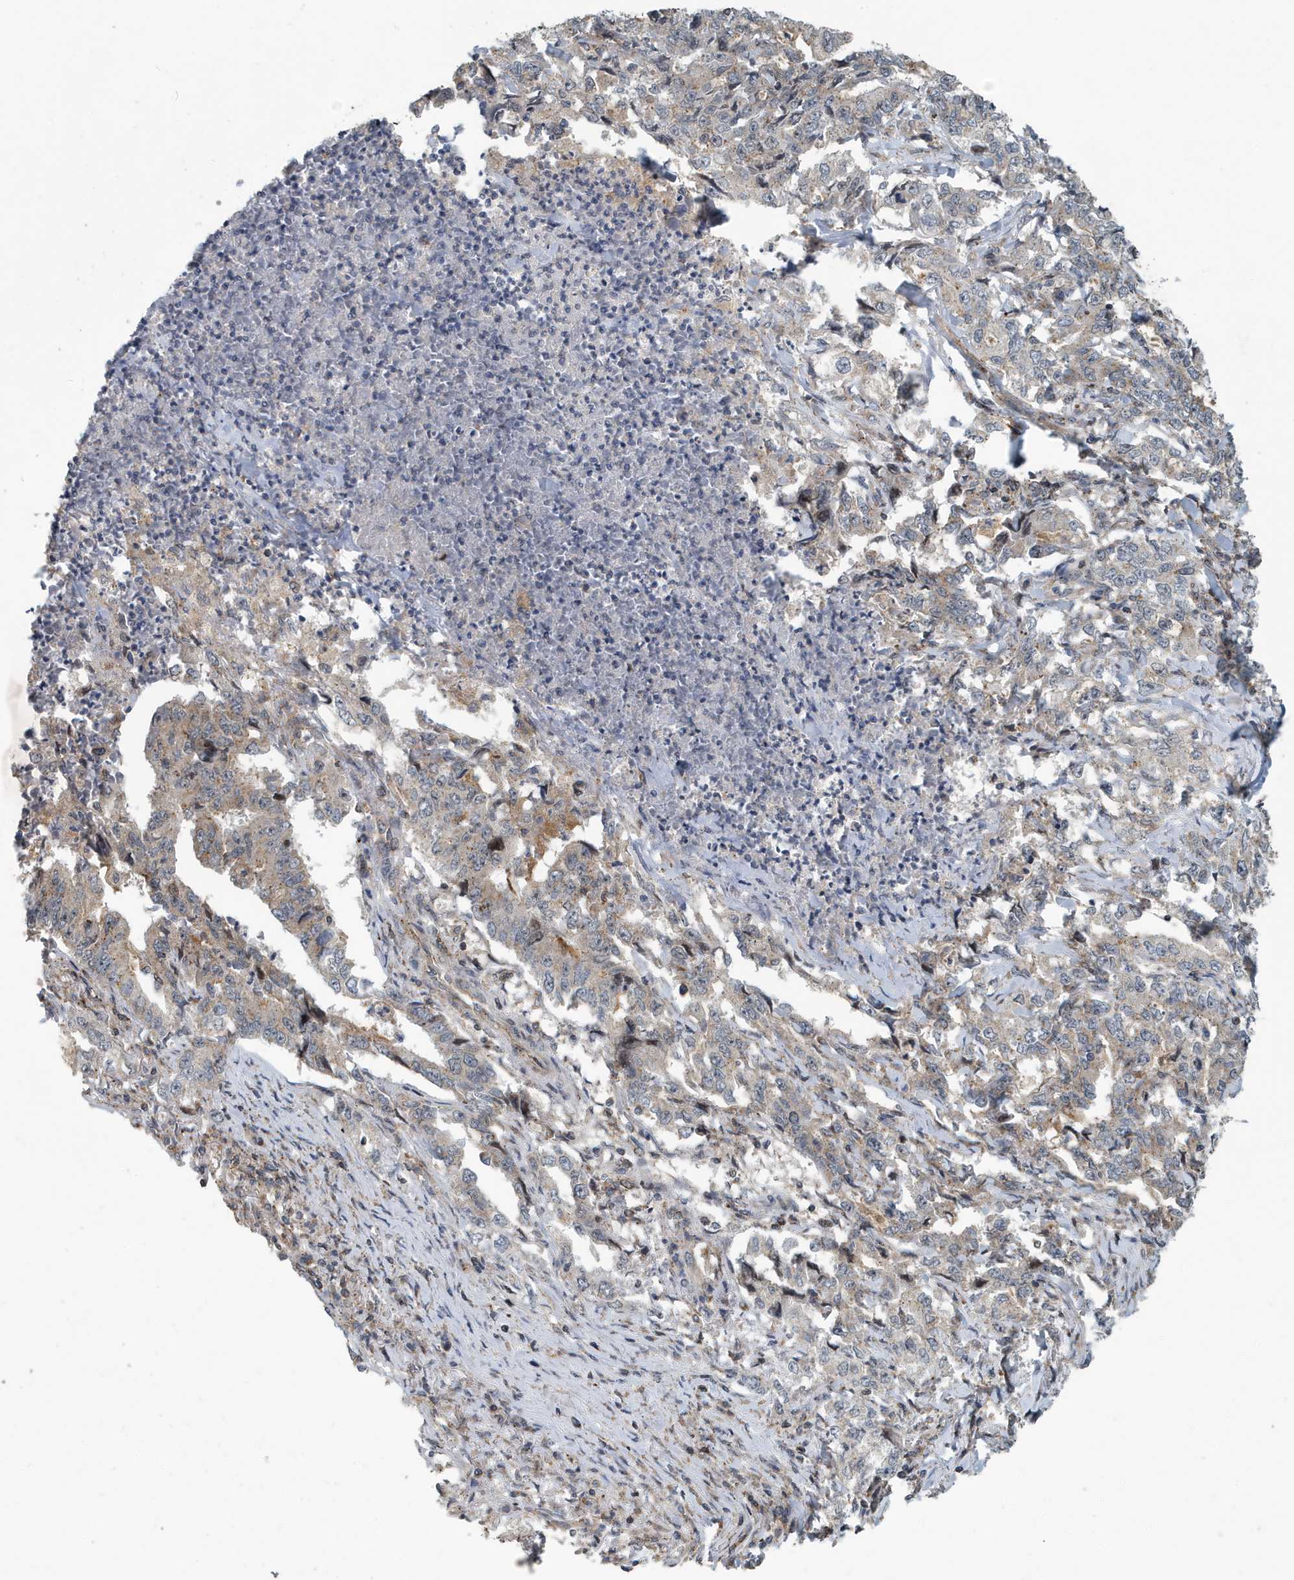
{"staining": {"intensity": "weak", "quantity": "25%-75%", "location": "cytoplasmic/membranous"}, "tissue": "lung cancer", "cell_type": "Tumor cells", "image_type": "cancer", "snomed": [{"axis": "morphology", "description": "Adenocarcinoma, NOS"}, {"axis": "topography", "description": "Lung"}], "caption": "Immunohistochemical staining of adenocarcinoma (lung) shows low levels of weak cytoplasmic/membranous protein expression in approximately 25%-75% of tumor cells.", "gene": "KIF15", "patient": {"sex": "female", "age": 51}}